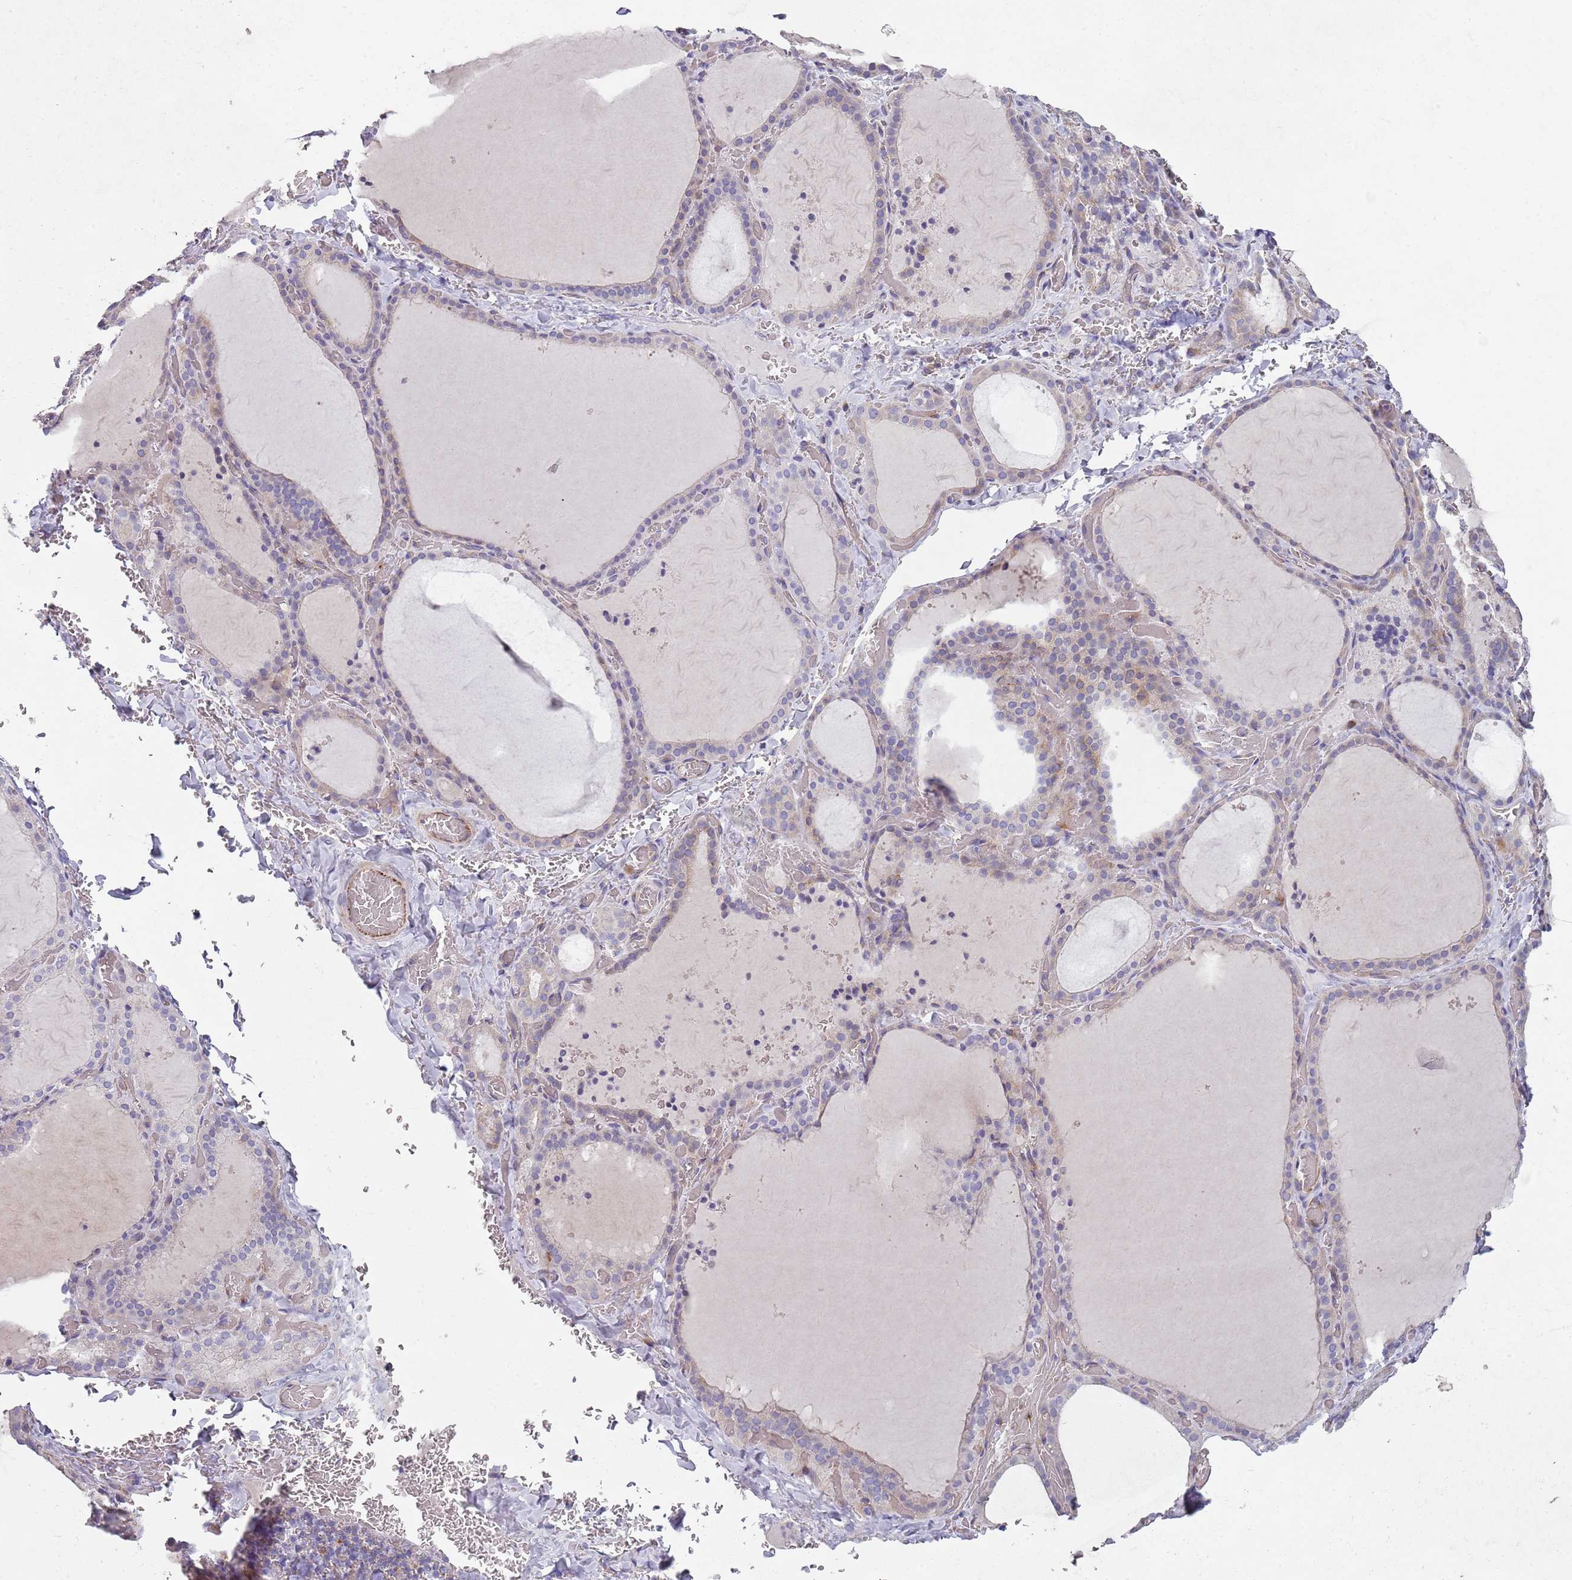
{"staining": {"intensity": "negative", "quantity": "none", "location": "none"}, "tissue": "thyroid gland", "cell_type": "Glandular cells", "image_type": "normal", "snomed": [{"axis": "morphology", "description": "Normal tissue, NOS"}, {"axis": "topography", "description": "Thyroid gland"}], "caption": "Immunohistochemistry histopathology image of unremarkable thyroid gland: thyroid gland stained with DAB exhibits no significant protein staining in glandular cells. The staining is performed using DAB brown chromogen with nuclei counter-stained in using hematoxylin.", "gene": "ZNF583", "patient": {"sex": "female", "age": 39}}